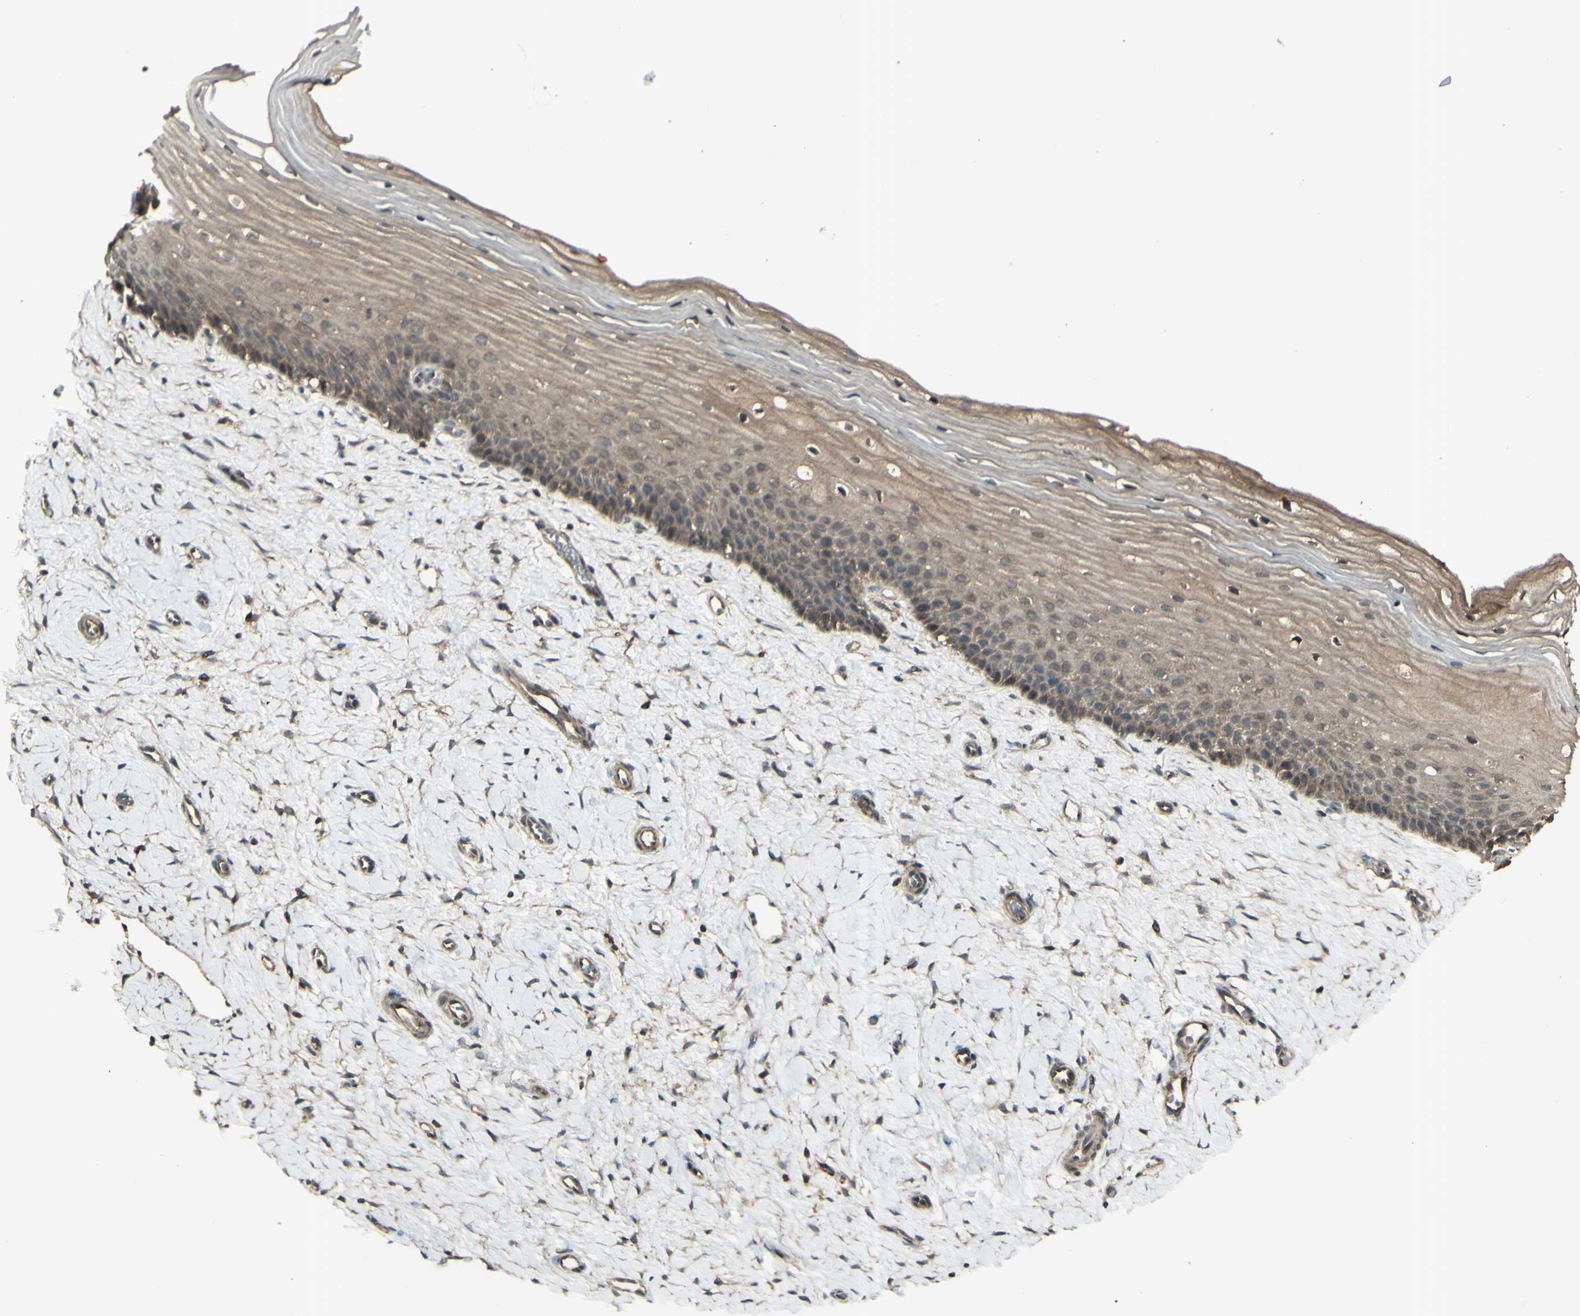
{"staining": {"intensity": "weak", "quantity": ">75%", "location": "cytoplasmic/membranous"}, "tissue": "cervix", "cell_type": "Glandular cells", "image_type": "normal", "snomed": [{"axis": "morphology", "description": "Normal tissue, NOS"}, {"axis": "topography", "description": "Cervix"}], "caption": "DAB immunohistochemical staining of normal cervix displays weak cytoplasmic/membranous protein positivity in approximately >75% of glandular cells. Nuclei are stained in blue.", "gene": "GNAS", "patient": {"sex": "female", "age": 39}}